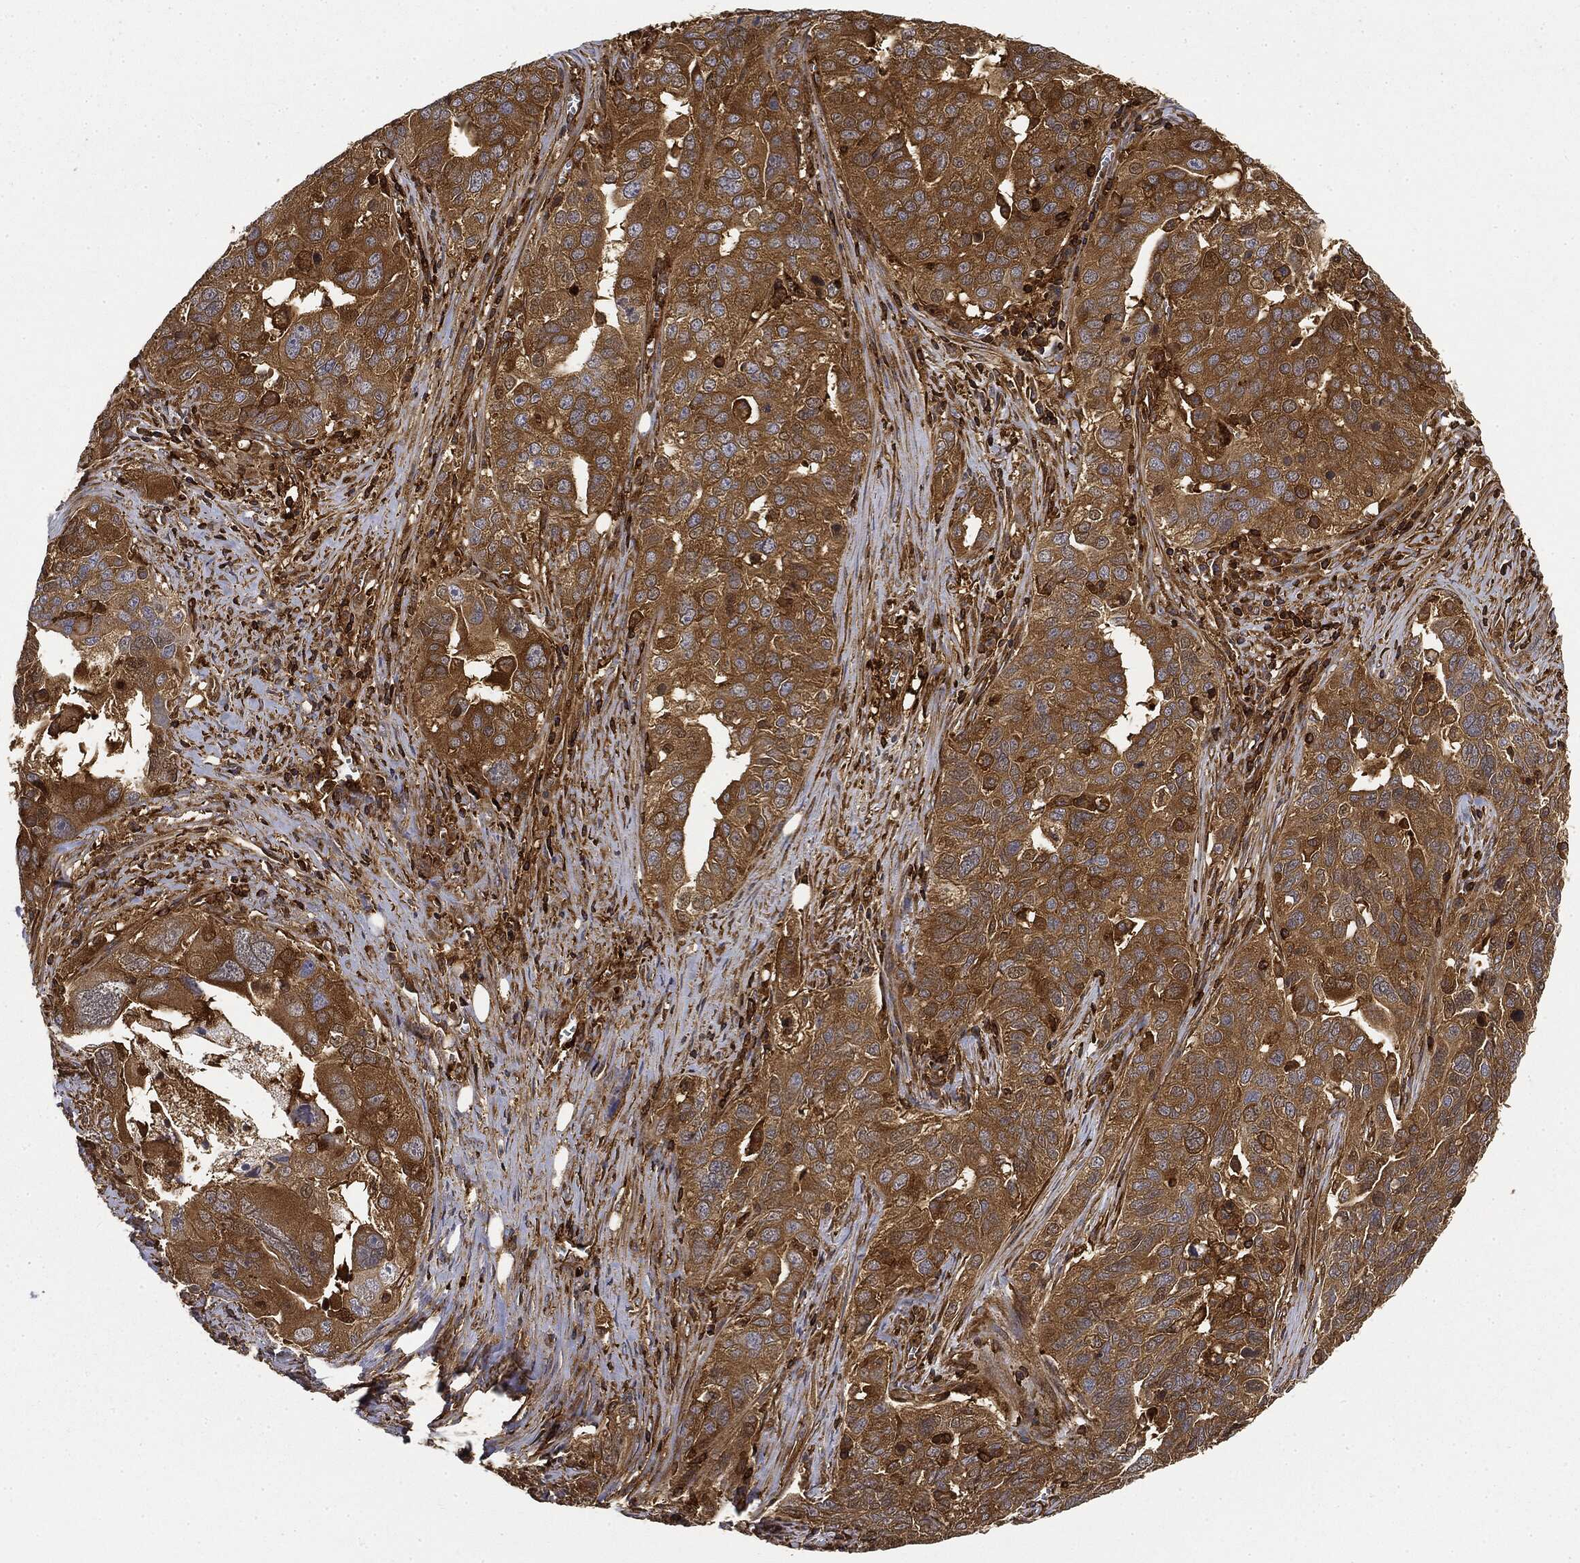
{"staining": {"intensity": "strong", "quantity": "25%-75%", "location": "cytoplasmic/membranous"}, "tissue": "ovarian cancer", "cell_type": "Tumor cells", "image_type": "cancer", "snomed": [{"axis": "morphology", "description": "Carcinoma, endometroid"}, {"axis": "topography", "description": "Soft tissue"}, {"axis": "topography", "description": "Ovary"}], "caption": "Immunohistochemical staining of human ovarian cancer exhibits high levels of strong cytoplasmic/membranous protein positivity in approximately 25%-75% of tumor cells. (DAB IHC, brown staining for protein, blue staining for nuclei).", "gene": "WDR1", "patient": {"sex": "female", "age": 52}}